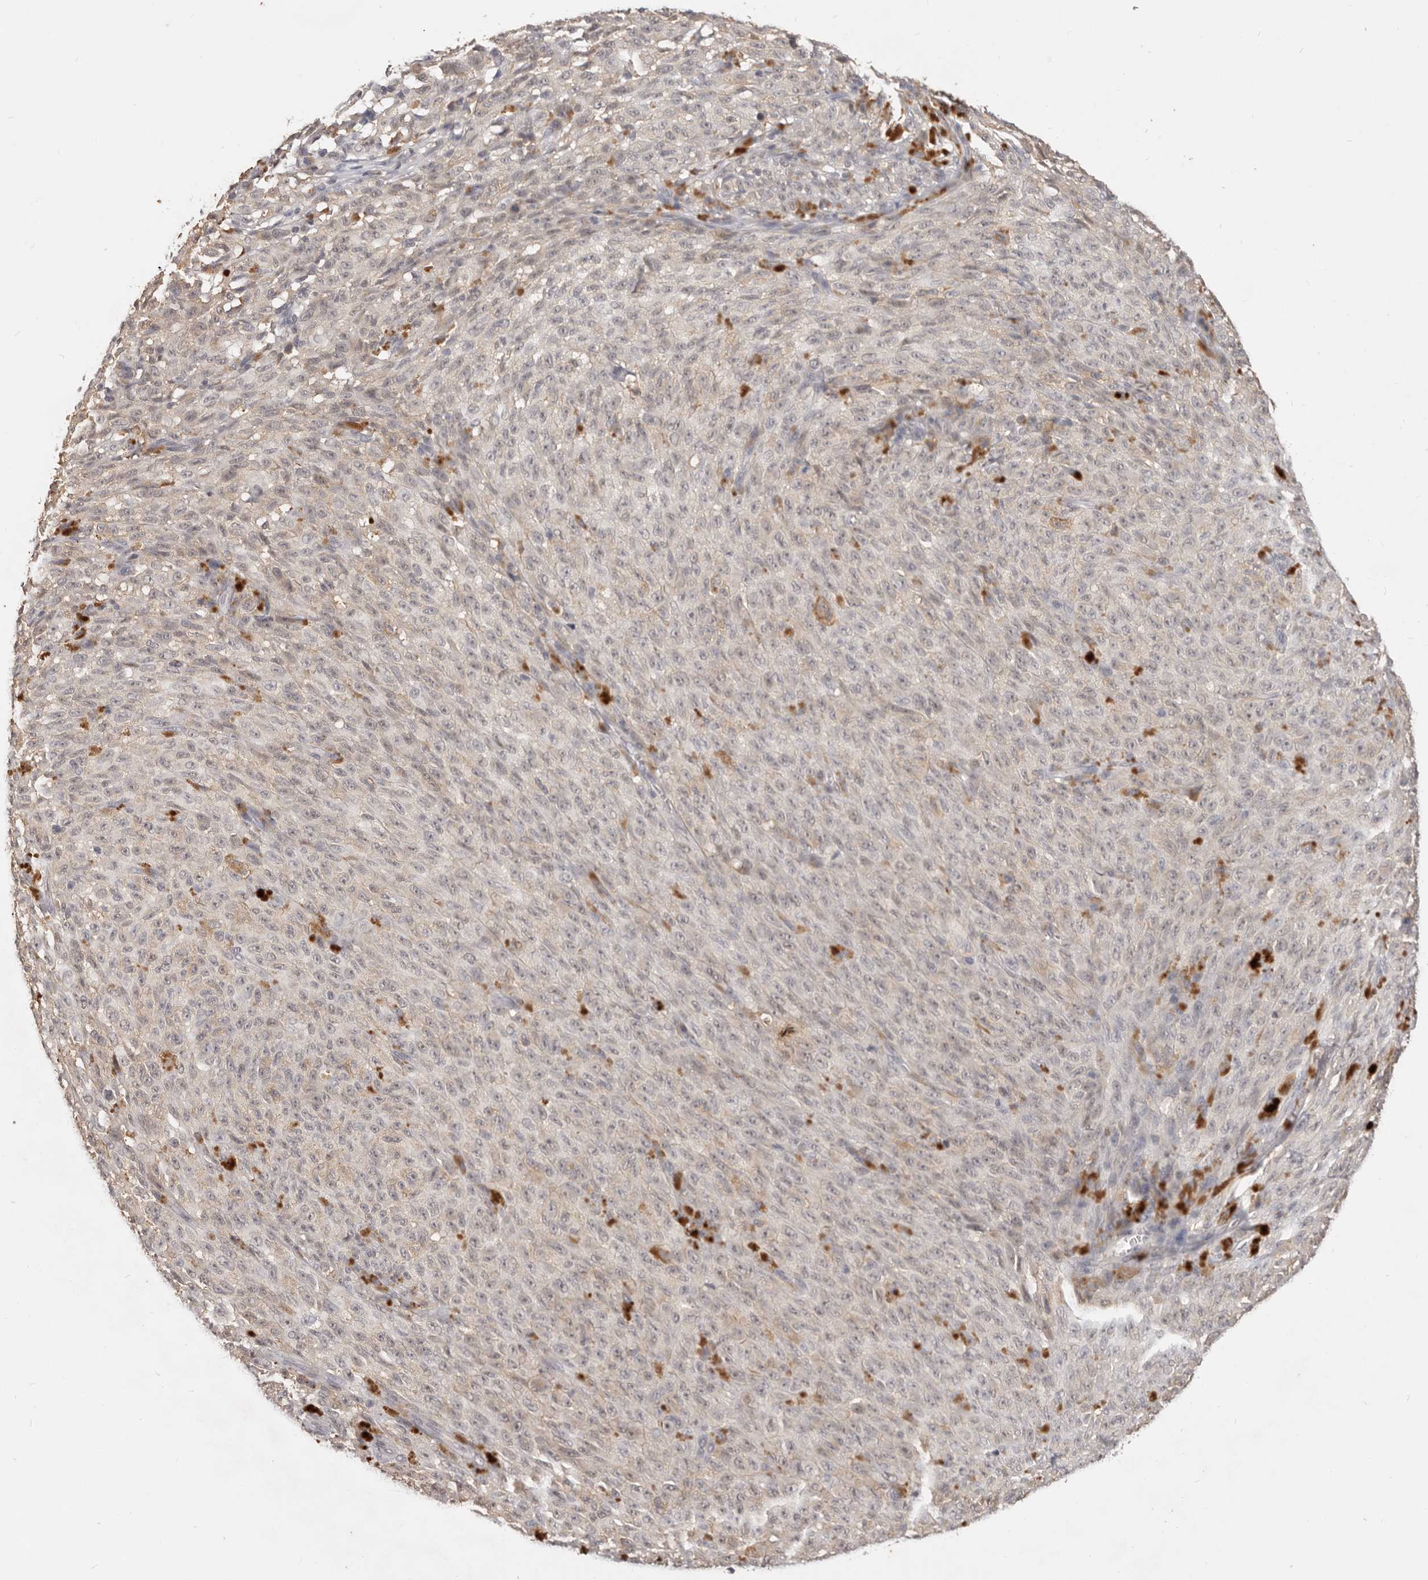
{"staining": {"intensity": "negative", "quantity": "none", "location": "none"}, "tissue": "melanoma", "cell_type": "Tumor cells", "image_type": "cancer", "snomed": [{"axis": "morphology", "description": "Malignant melanoma, NOS"}, {"axis": "topography", "description": "Skin"}], "caption": "Immunohistochemical staining of human malignant melanoma shows no significant positivity in tumor cells.", "gene": "TSPAN13", "patient": {"sex": "female", "age": 82}}